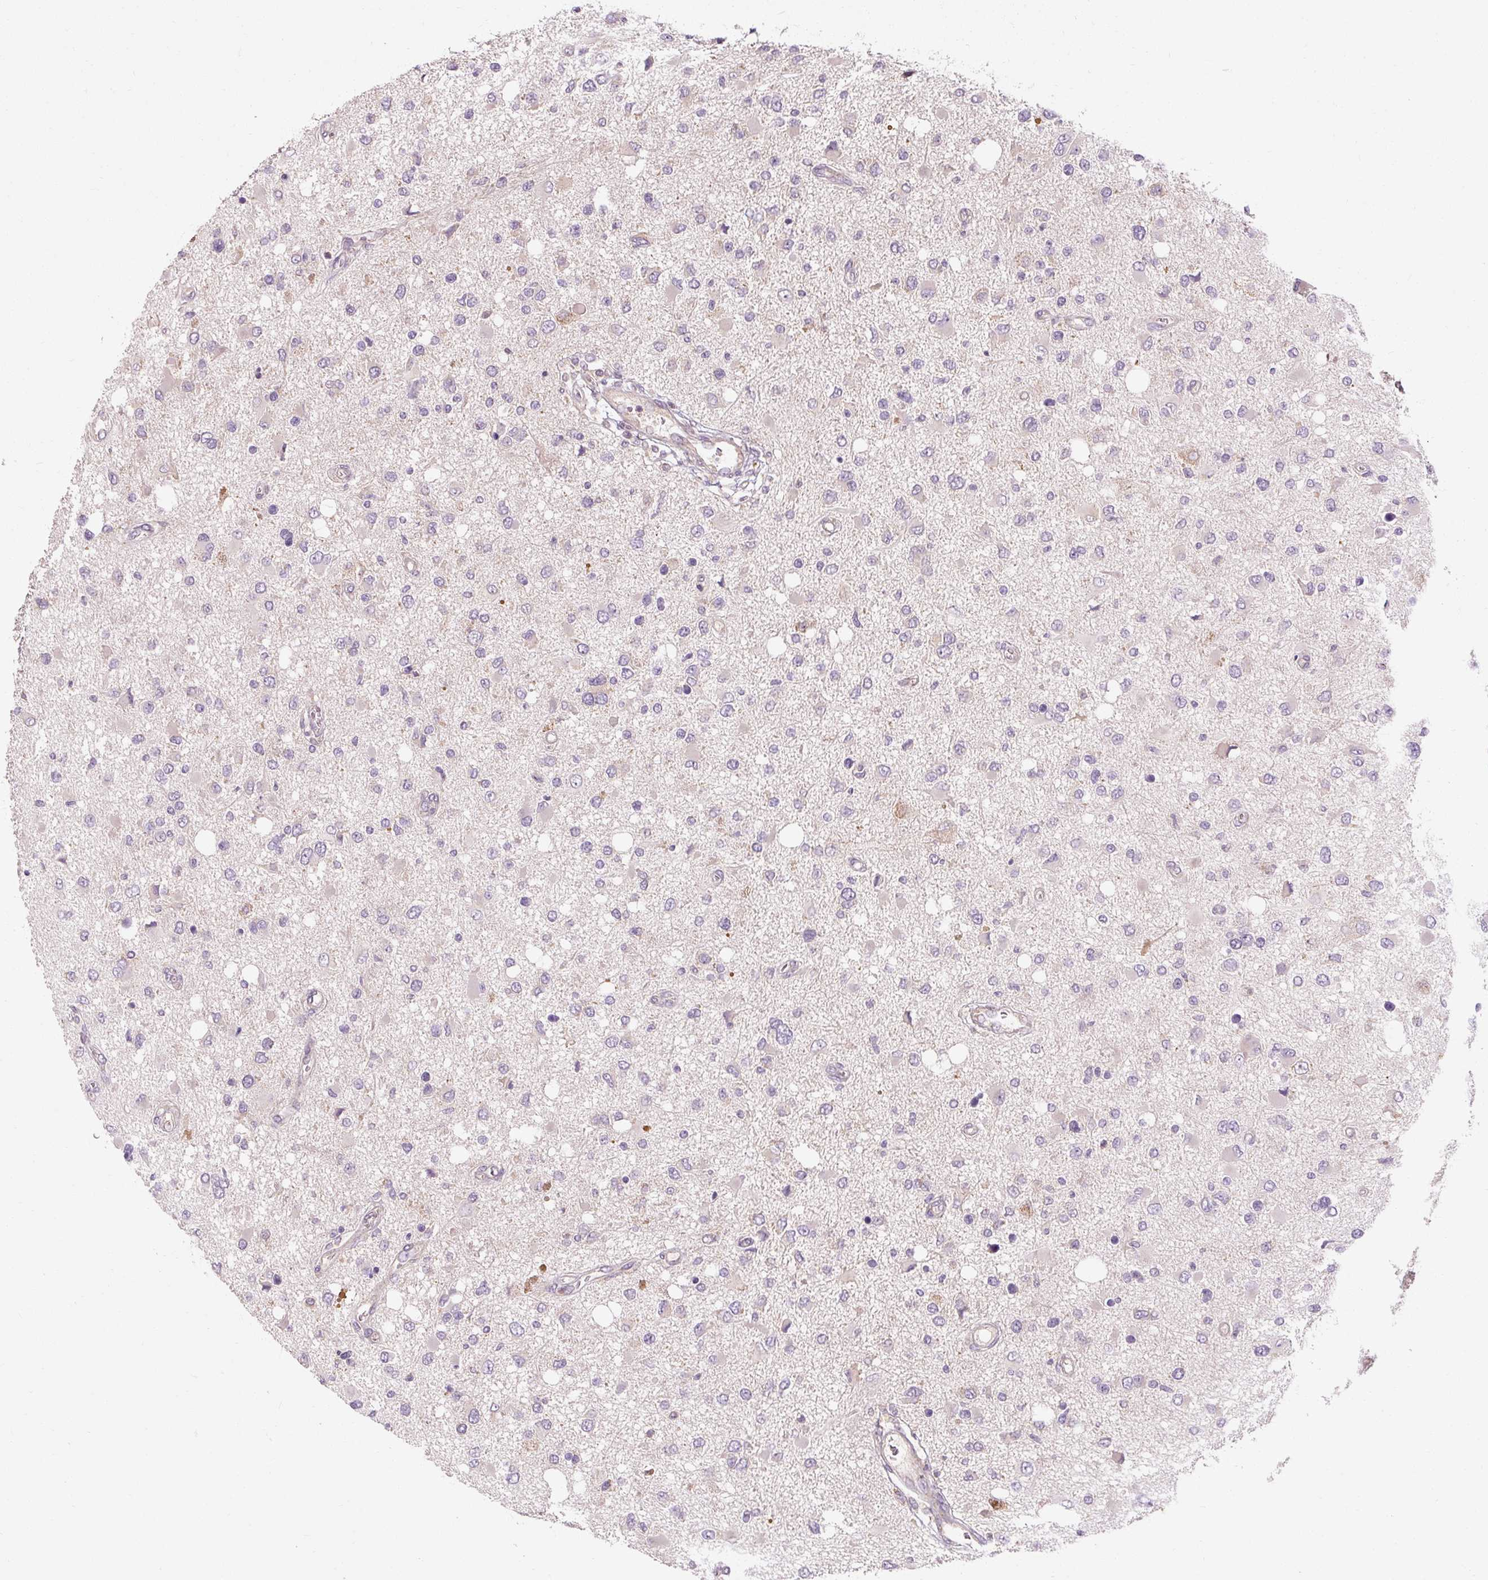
{"staining": {"intensity": "negative", "quantity": "none", "location": "none"}, "tissue": "glioma", "cell_type": "Tumor cells", "image_type": "cancer", "snomed": [{"axis": "morphology", "description": "Glioma, malignant, High grade"}, {"axis": "topography", "description": "Brain"}], "caption": "Histopathology image shows no protein positivity in tumor cells of glioma tissue. (DAB (3,3'-diaminobenzidine) immunohistochemistry (IHC) visualized using brightfield microscopy, high magnification).", "gene": "PRSS48", "patient": {"sex": "male", "age": 53}}